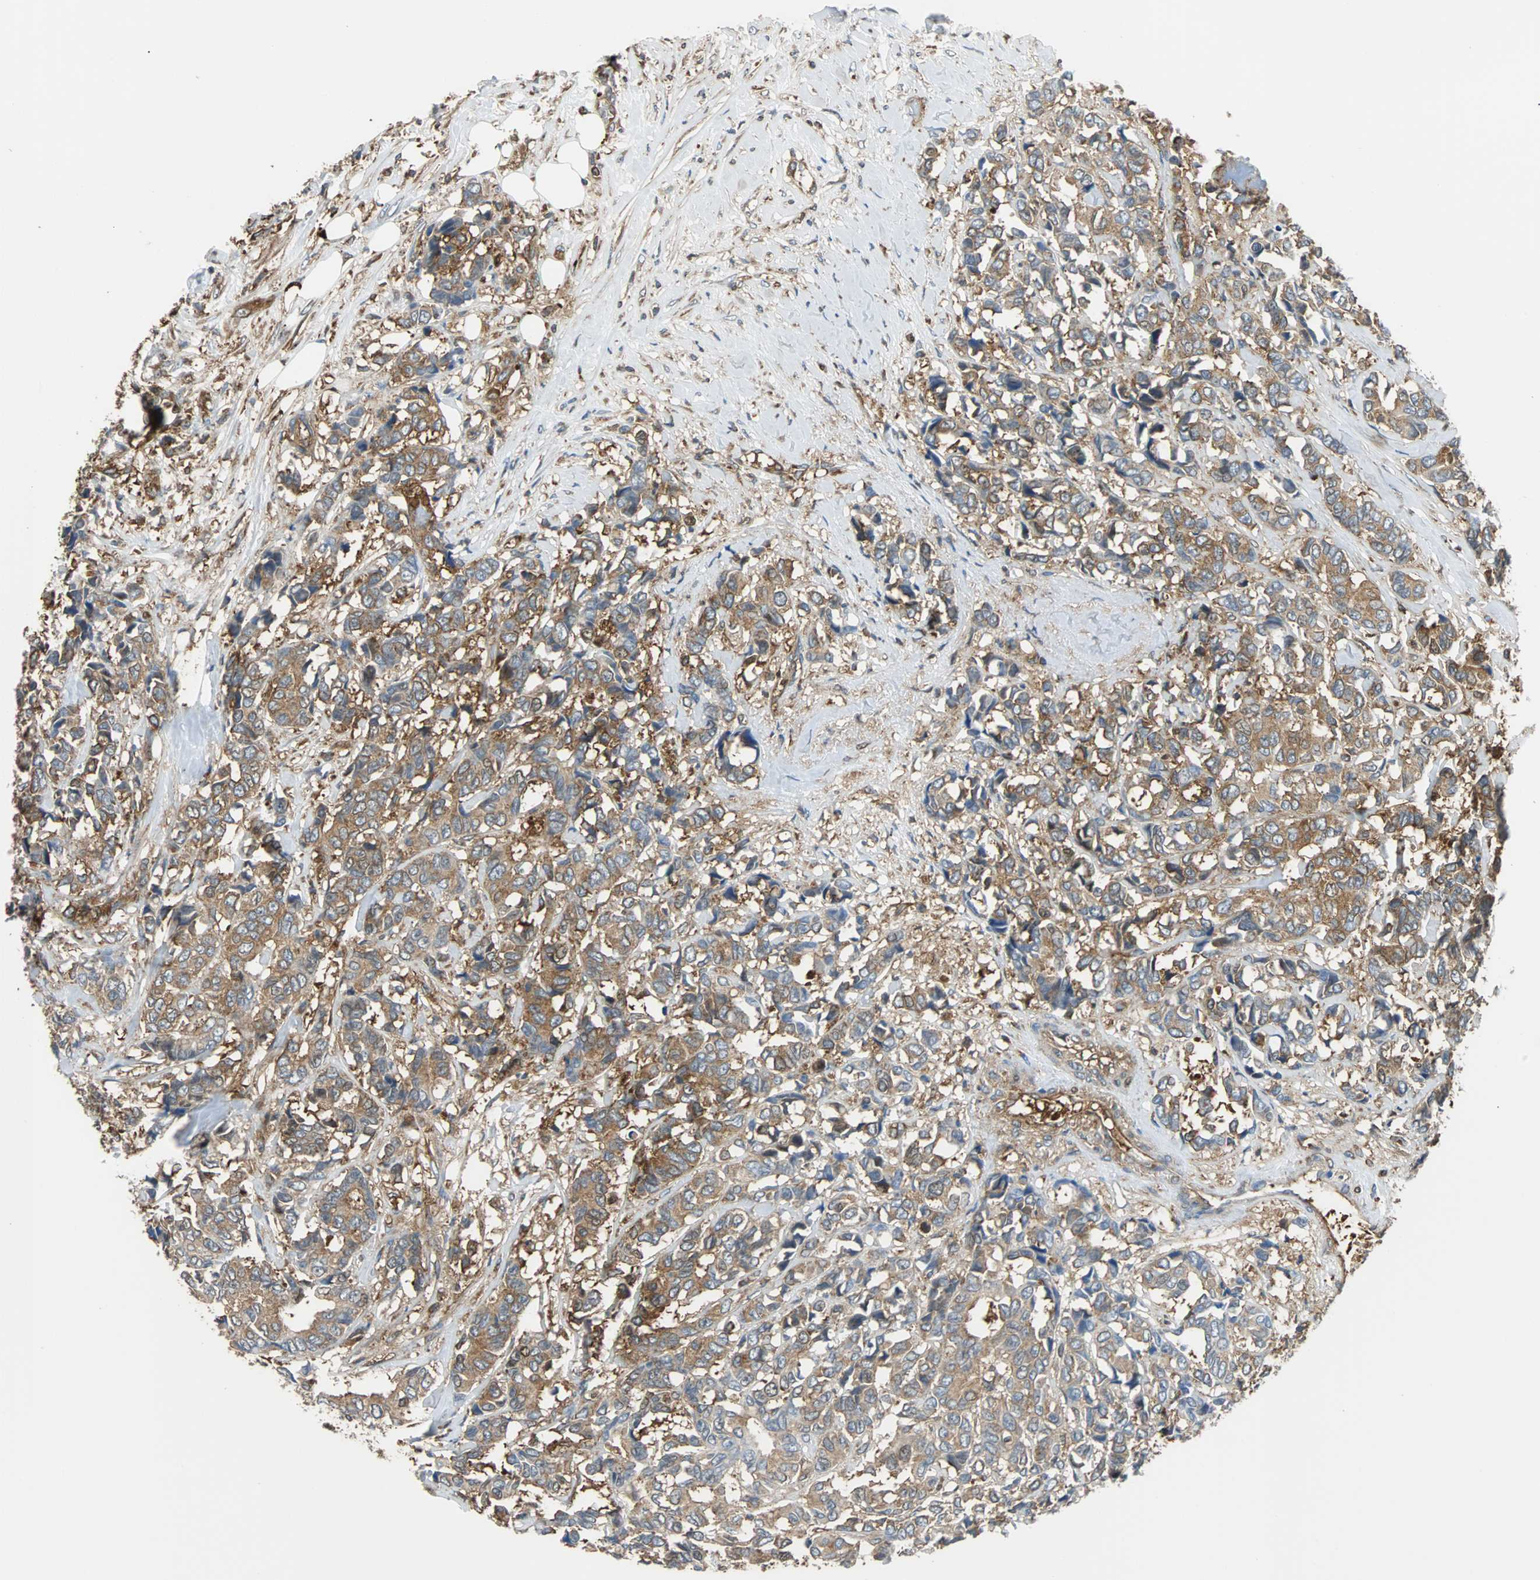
{"staining": {"intensity": "moderate", "quantity": ">75%", "location": "cytoplasmic/membranous"}, "tissue": "breast cancer", "cell_type": "Tumor cells", "image_type": "cancer", "snomed": [{"axis": "morphology", "description": "Duct carcinoma"}, {"axis": "topography", "description": "Breast"}], "caption": "A brown stain shows moderate cytoplasmic/membranous positivity of a protein in human breast cancer tumor cells.", "gene": "RELA", "patient": {"sex": "female", "age": 87}}